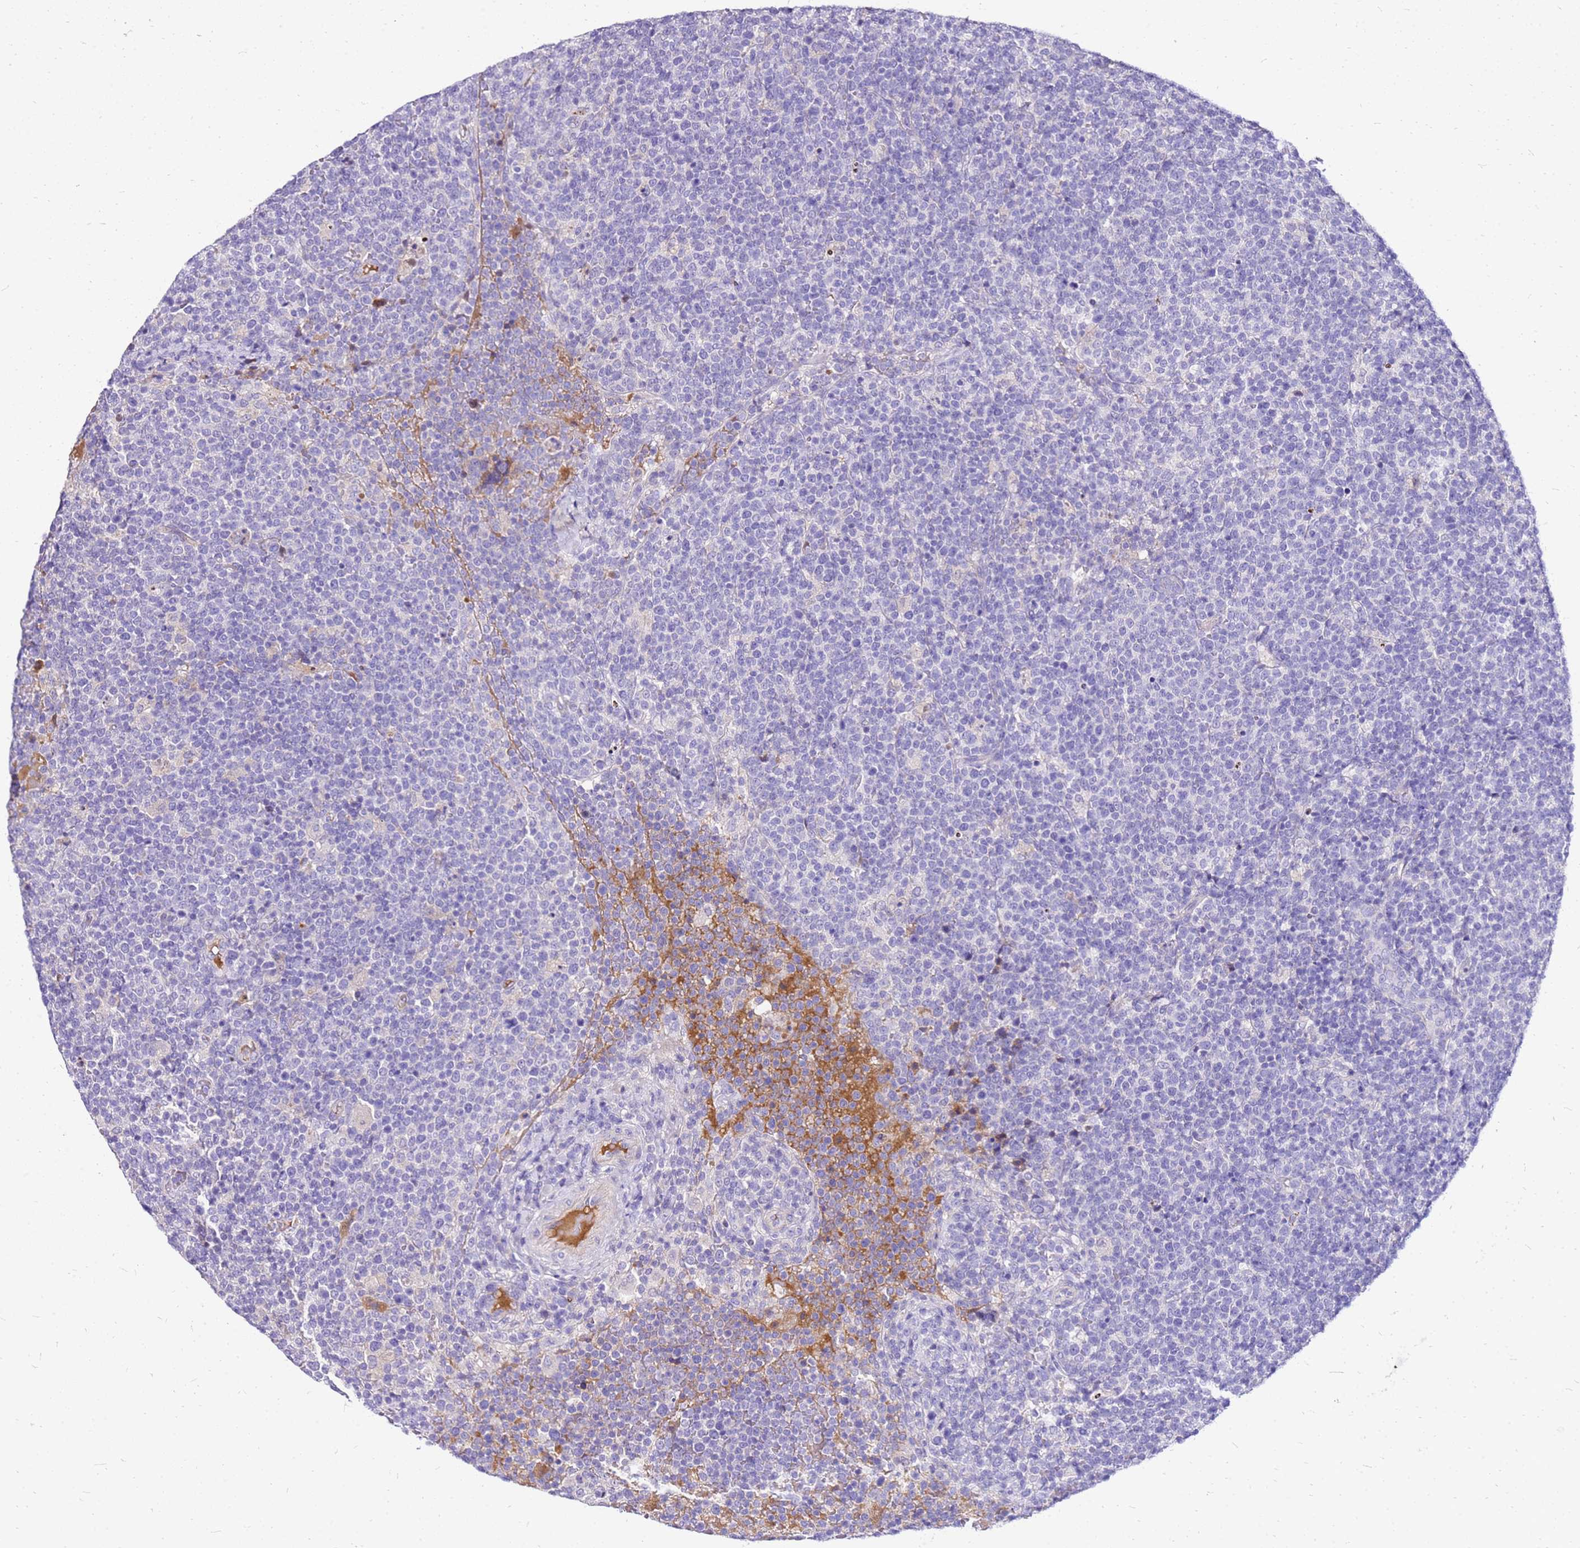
{"staining": {"intensity": "negative", "quantity": "none", "location": "none"}, "tissue": "lymphoma", "cell_type": "Tumor cells", "image_type": "cancer", "snomed": [{"axis": "morphology", "description": "Malignant lymphoma, non-Hodgkin's type, High grade"}, {"axis": "topography", "description": "Lymph node"}], "caption": "Tumor cells show no significant protein staining in high-grade malignant lymphoma, non-Hodgkin's type.", "gene": "DCDC2B", "patient": {"sex": "male", "age": 61}}